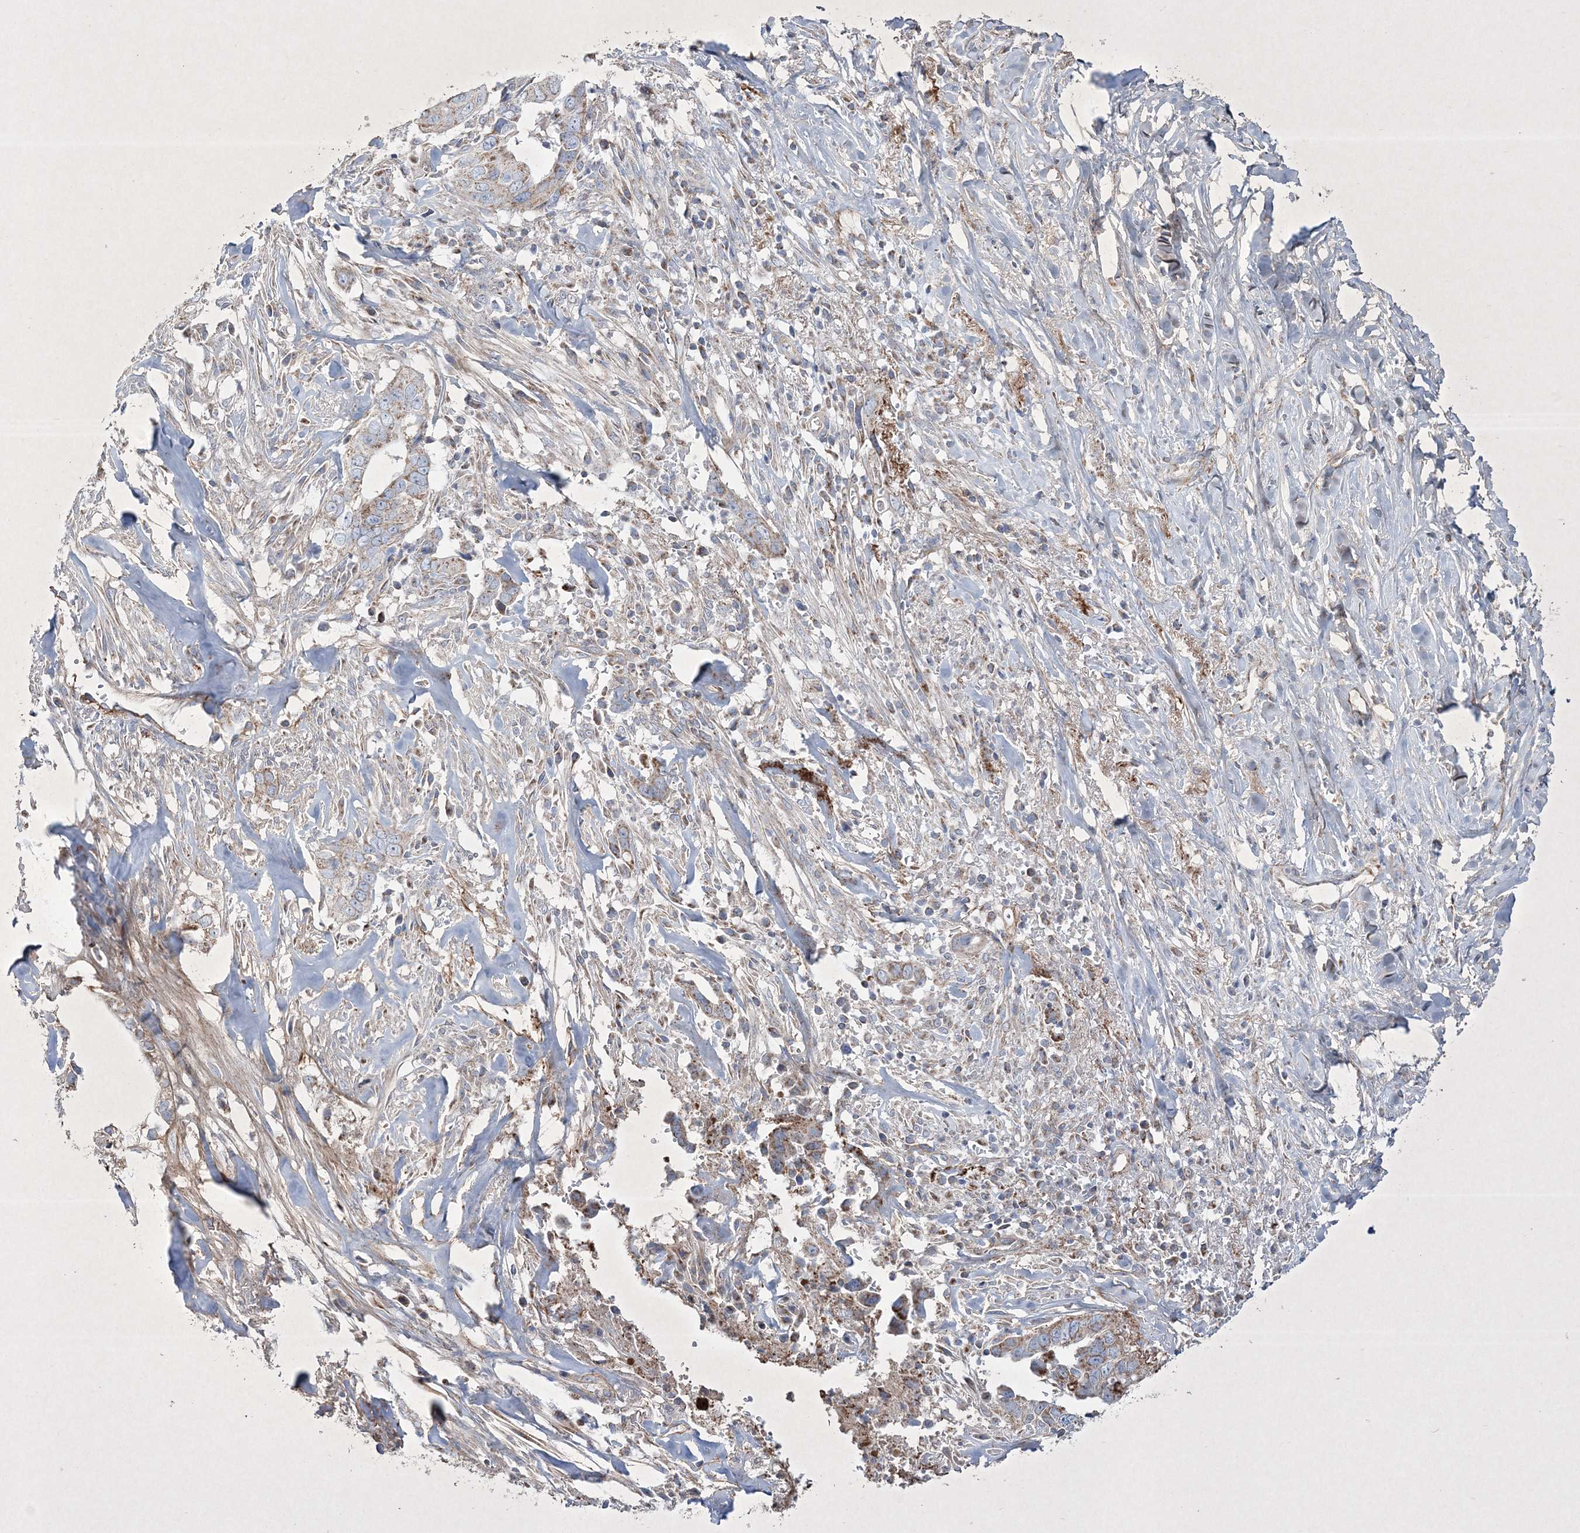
{"staining": {"intensity": "weak", "quantity": "<25%", "location": "cytoplasmic/membranous"}, "tissue": "liver cancer", "cell_type": "Tumor cells", "image_type": "cancer", "snomed": [{"axis": "morphology", "description": "Cholangiocarcinoma"}, {"axis": "topography", "description": "Liver"}], "caption": "A high-resolution micrograph shows immunohistochemistry staining of liver cancer (cholangiocarcinoma), which reveals no significant positivity in tumor cells. (IHC, brightfield microscopy, high magnification).", "gene": "RICTOR", "patient": {"sex": "female", "age": 79}}